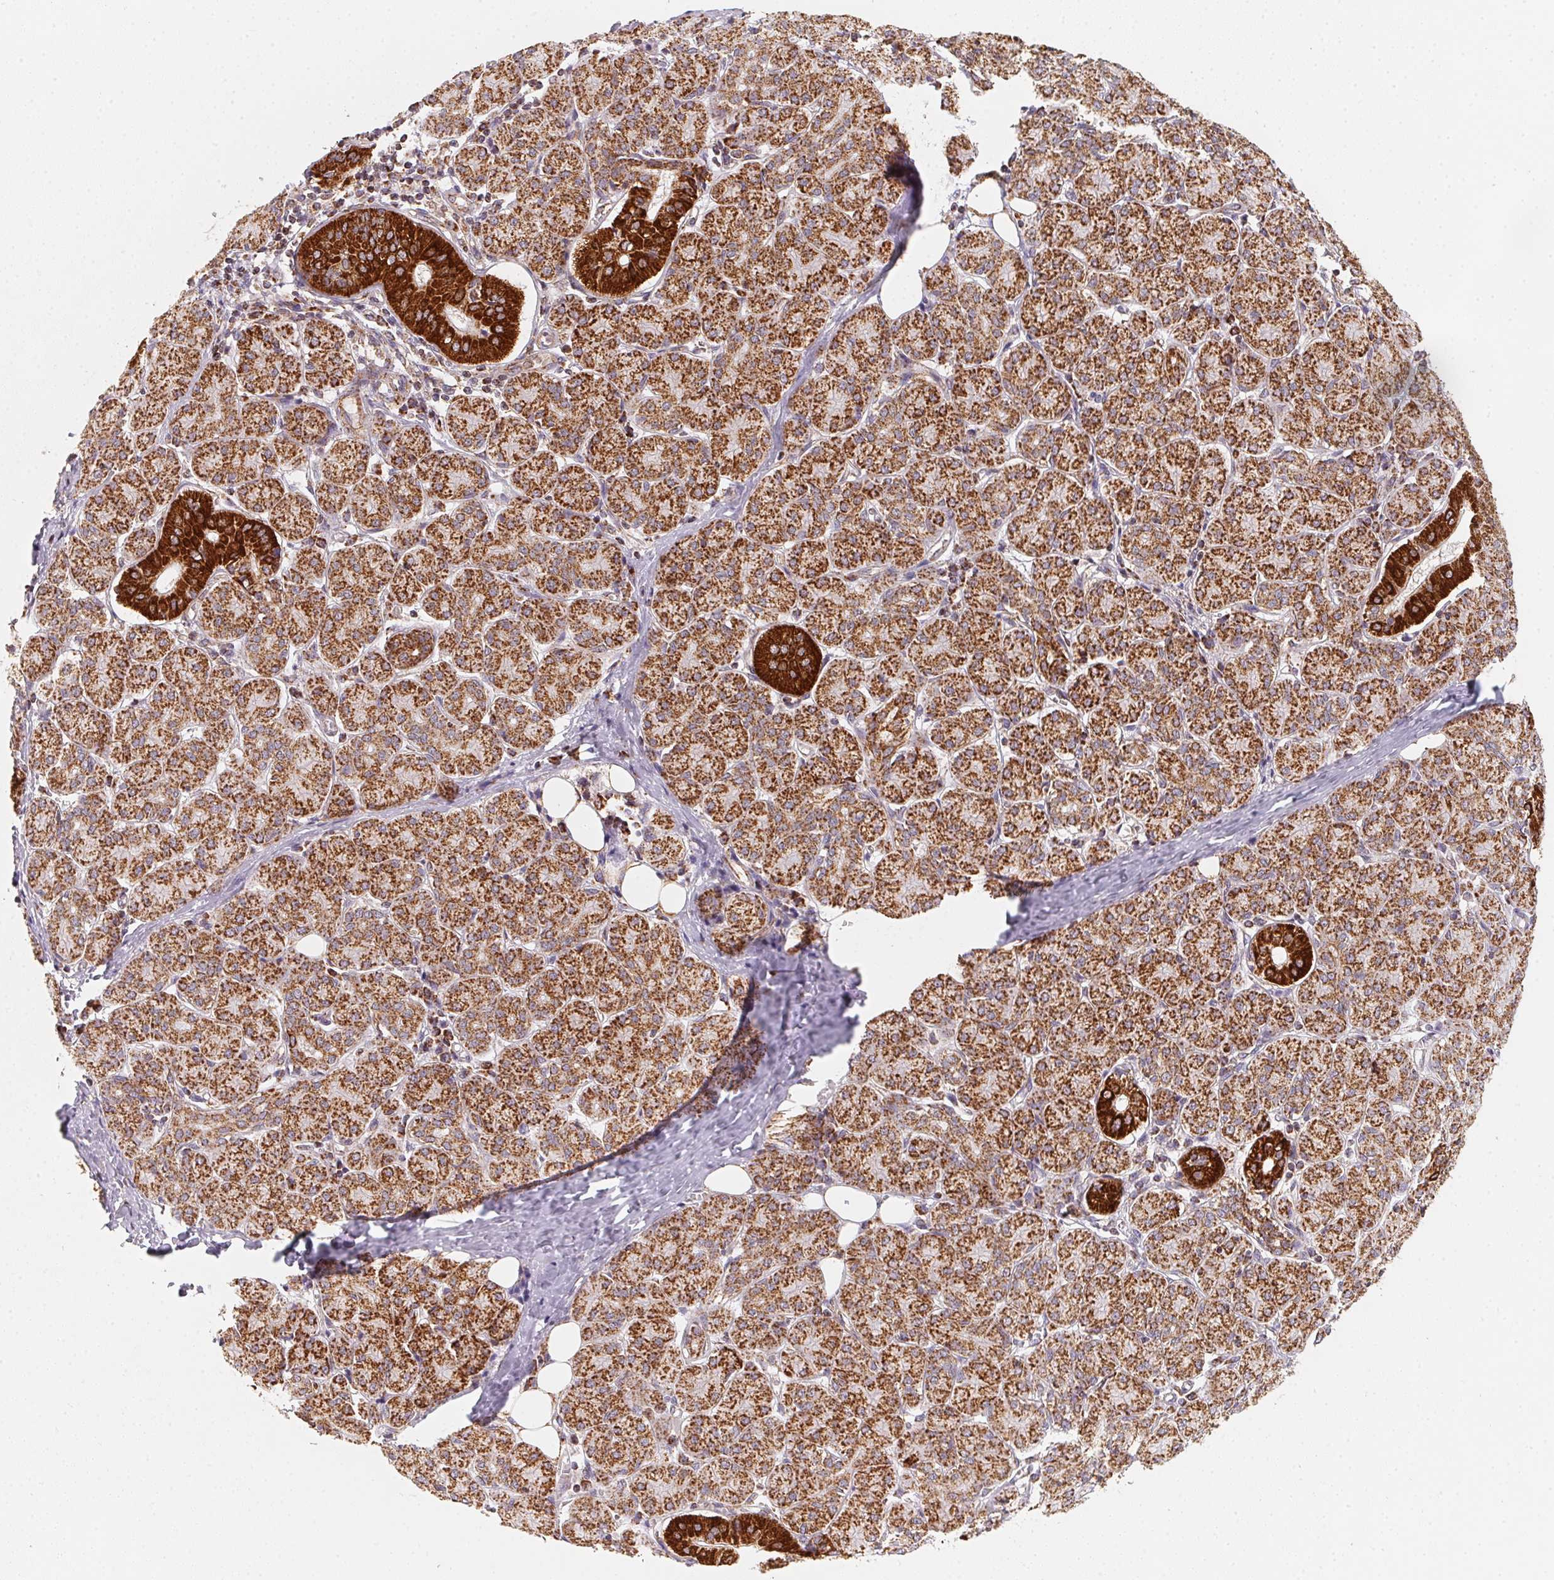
{"staining": {"intensity": "strong", "quantity": ">75%", "location": "cytoplasmic/membranous"}, "tissue": "salivary gland", "cell_type": "Glandular cells", "image_type": "normal", "snomed": [{"axis": "morphology", "description": "Normal tissue, NOS"}, {"axis": "morphology", "description": "Inflammation, NOS"}, {"axis": "topography", "description": "Lymph node"}, {"axis": "topography", "description": "Salivary gland"}], "caption": "Immunohistochemistry of benign human salivary gland demonstrates high levels of strong cytoplasmic/membranous expression in about >75% of glandular cells.", "gene": "NDUFS6", "patient": {"sex": "male", "age": 3}}